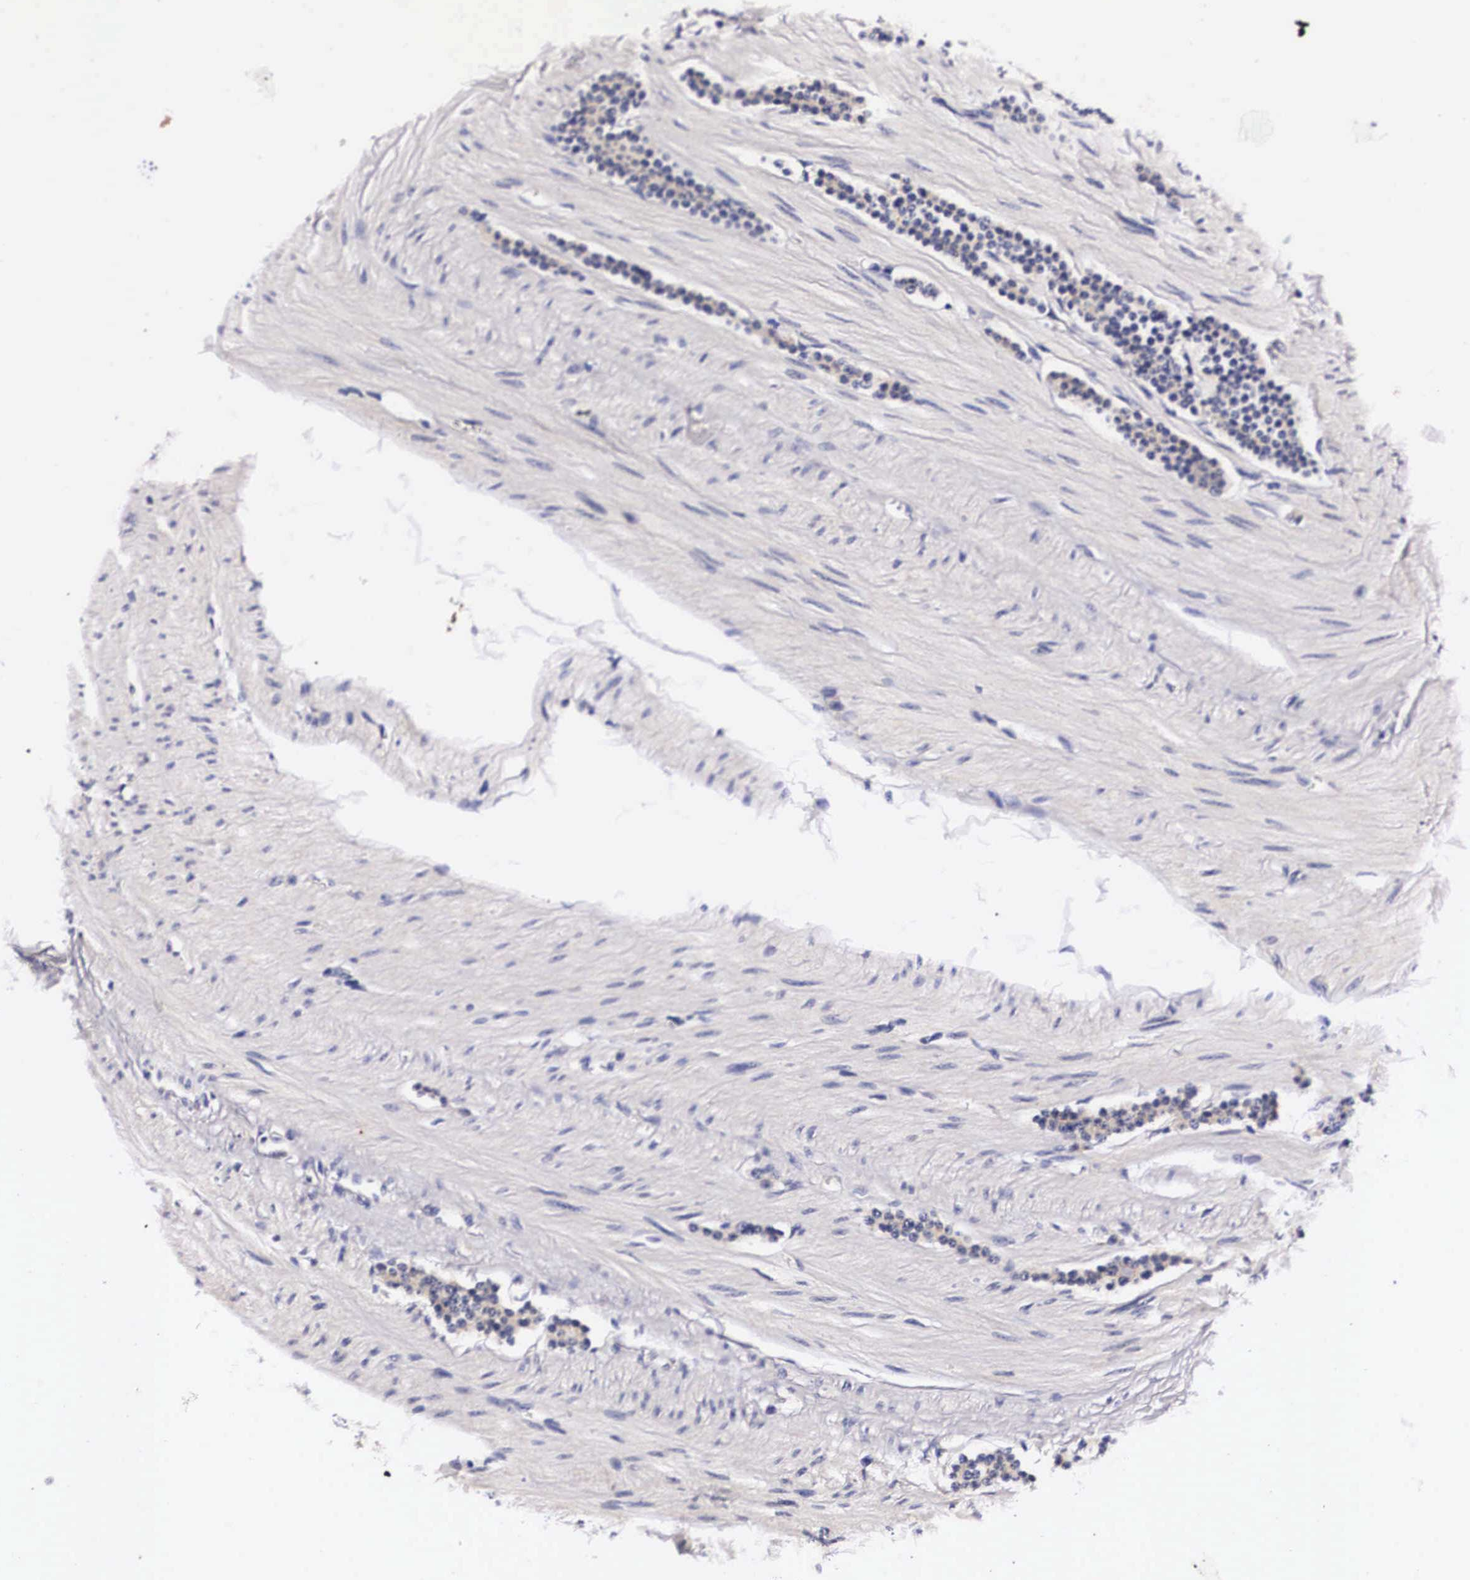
{"staining": {"intensity": "negative", "quantity": "none", "location": "none"}, "tissue": "carcinoid", "cell_type": "Tumor cells", "image_type": "cancer", "snomed": [{"axis": "morphology", "description": "Carcinoid, malignant, NOS"}, {"axis": "topography", "description": "Small intestine"}], "caption": "An image of malignant carcinoid stained for a protein displays no brown staining in tumor cells.", "gene": "PHETA2", "patient": {"sex": "male", "age": 60}}